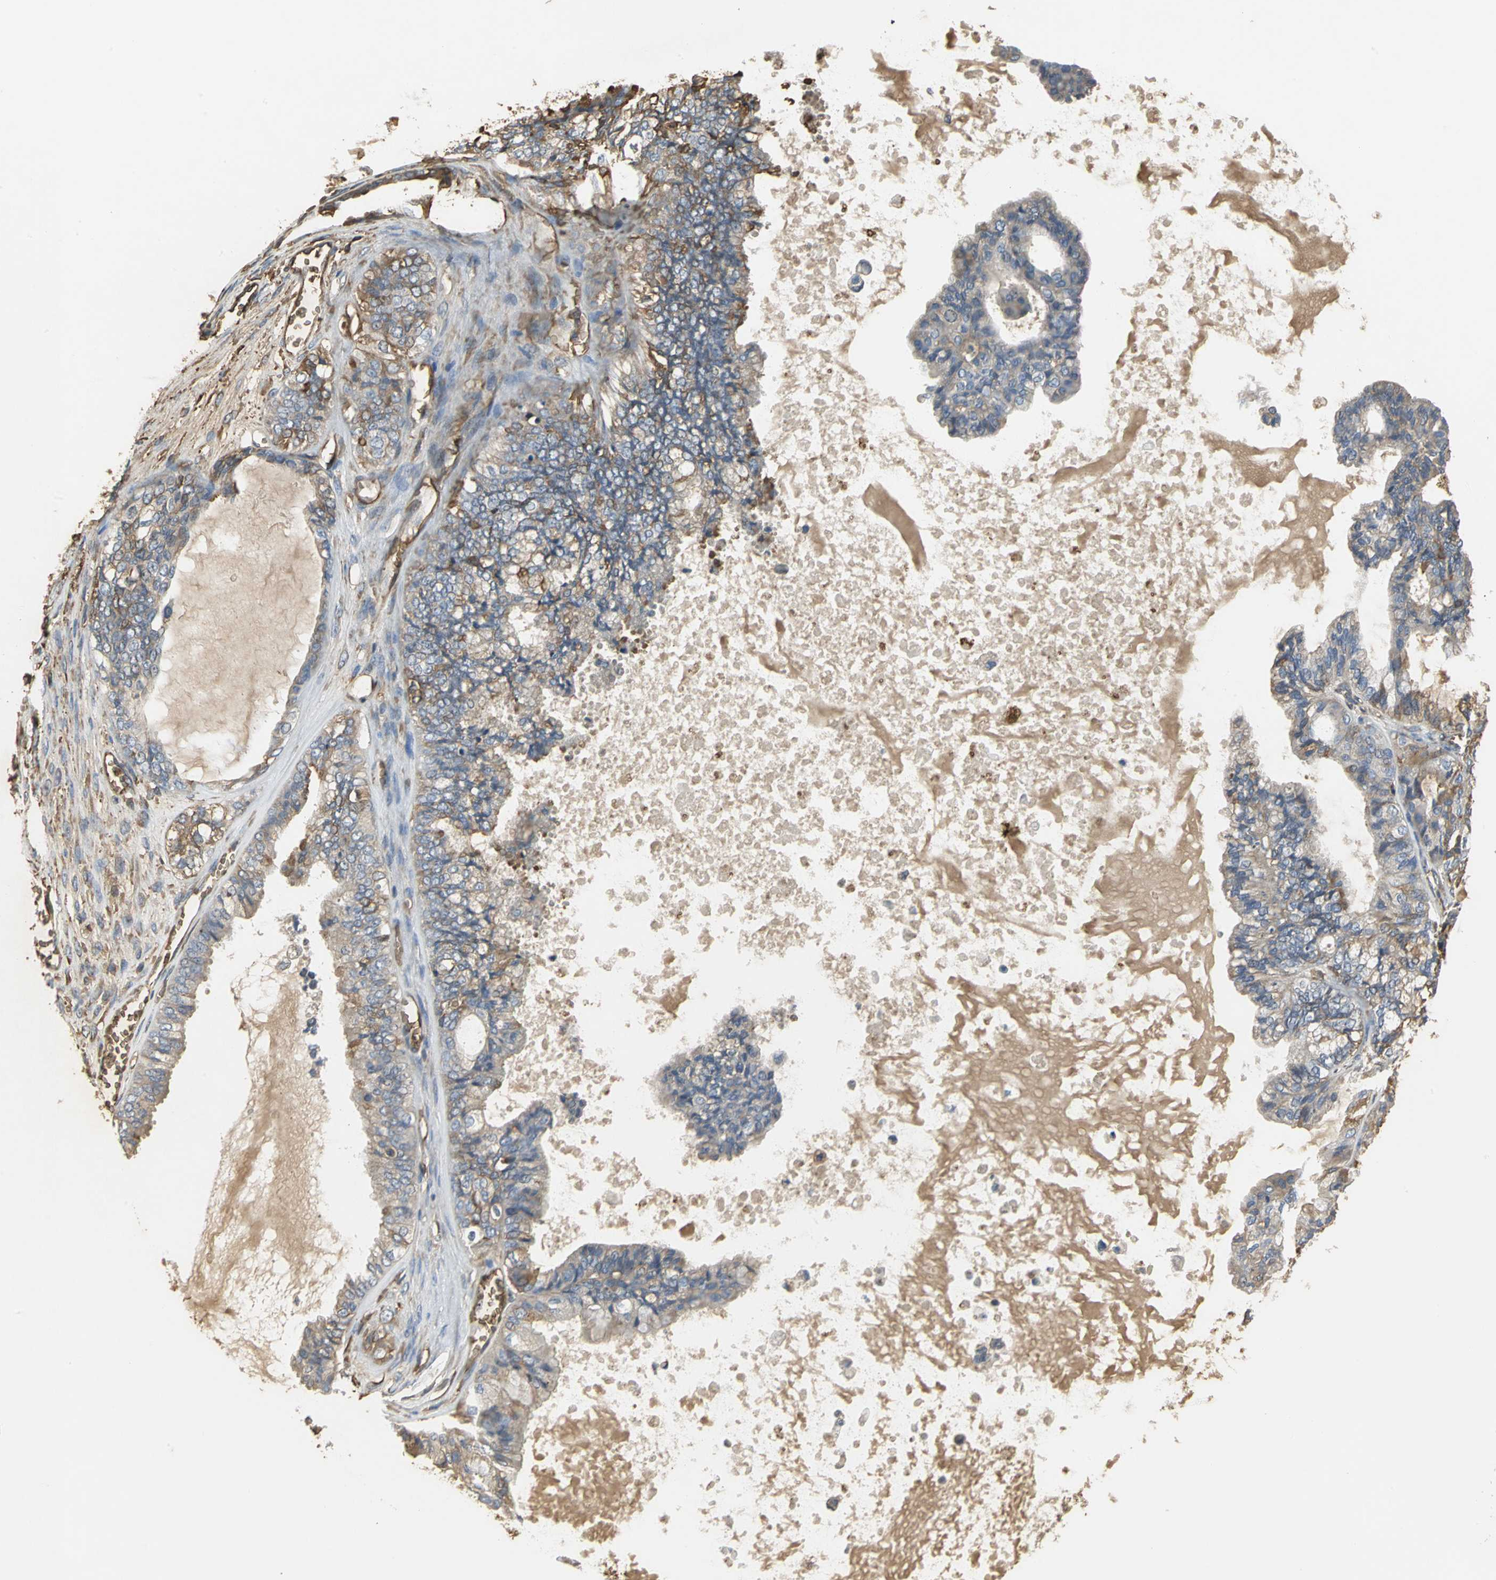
{"staining": {"intensity": "strong", "quantity": ">75%", "location": "cytoplasmic/membranous"}, "tissue": "ovarian cancer", "cell_type": "Tumor cells", "image_type": "cancer", "snomed": [{"axis": "morphology", "description": "Carcinoma, NOS"}, {"axis": "morphology", "description": "Carcinoma, endometroid"}, {"axis": "topography", "description": "Ovary"}], "caption": "Immunohistochemistry (IHC) photomicrograph of human ovarian endometroid carcinoma stained for a protein (brown), which shows high levels of strong cytoplasmic/membranous expression in about >75% of tumor cells.", "gene": "TREM1", "patient": {"sex": "female", "age": 50}}